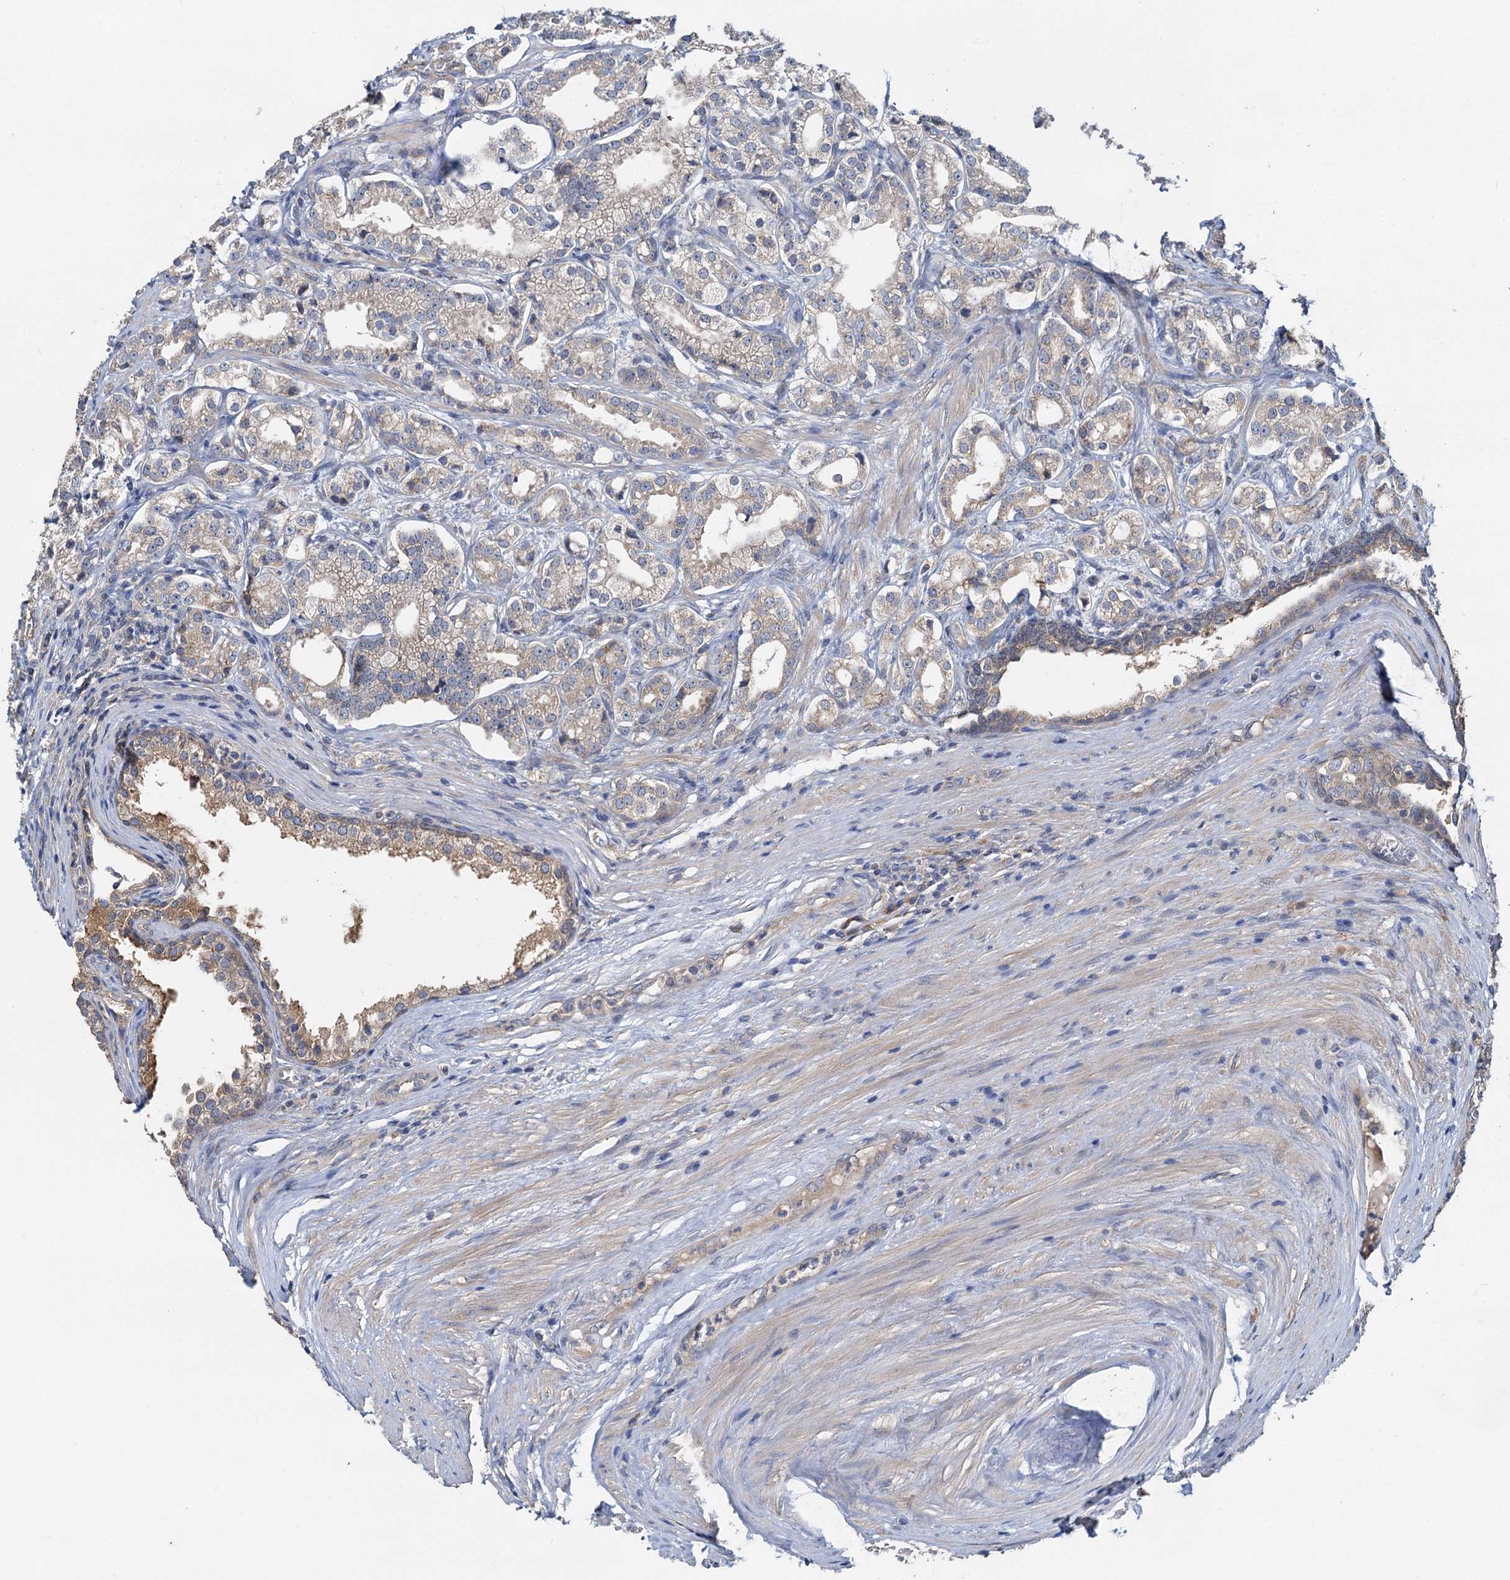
{"staining": {"intensity": "weak", "quantity": ">75%", "location": "cytoplasmic/membranous"}, "tissue": "prostate cancer", "cell_type": "Tumor cells", "image_type": "cancer", "snomed": [{"axis": "morphology", "description": "Adenocarcinoma, High grade"}, {"axis": "topography", "description": "Prostate"}], "caption": "Immunohistochemical staining of prostate high-grade adenocarcinoma exhibits low levels of weak cytoplasmic/membranous staining in approximately >75% of tumor cells. Ihc stains the protein in brown and the nuclei are stained blue.", "gene": "HYI", "patient": {"sex": "male", "age": 69}}